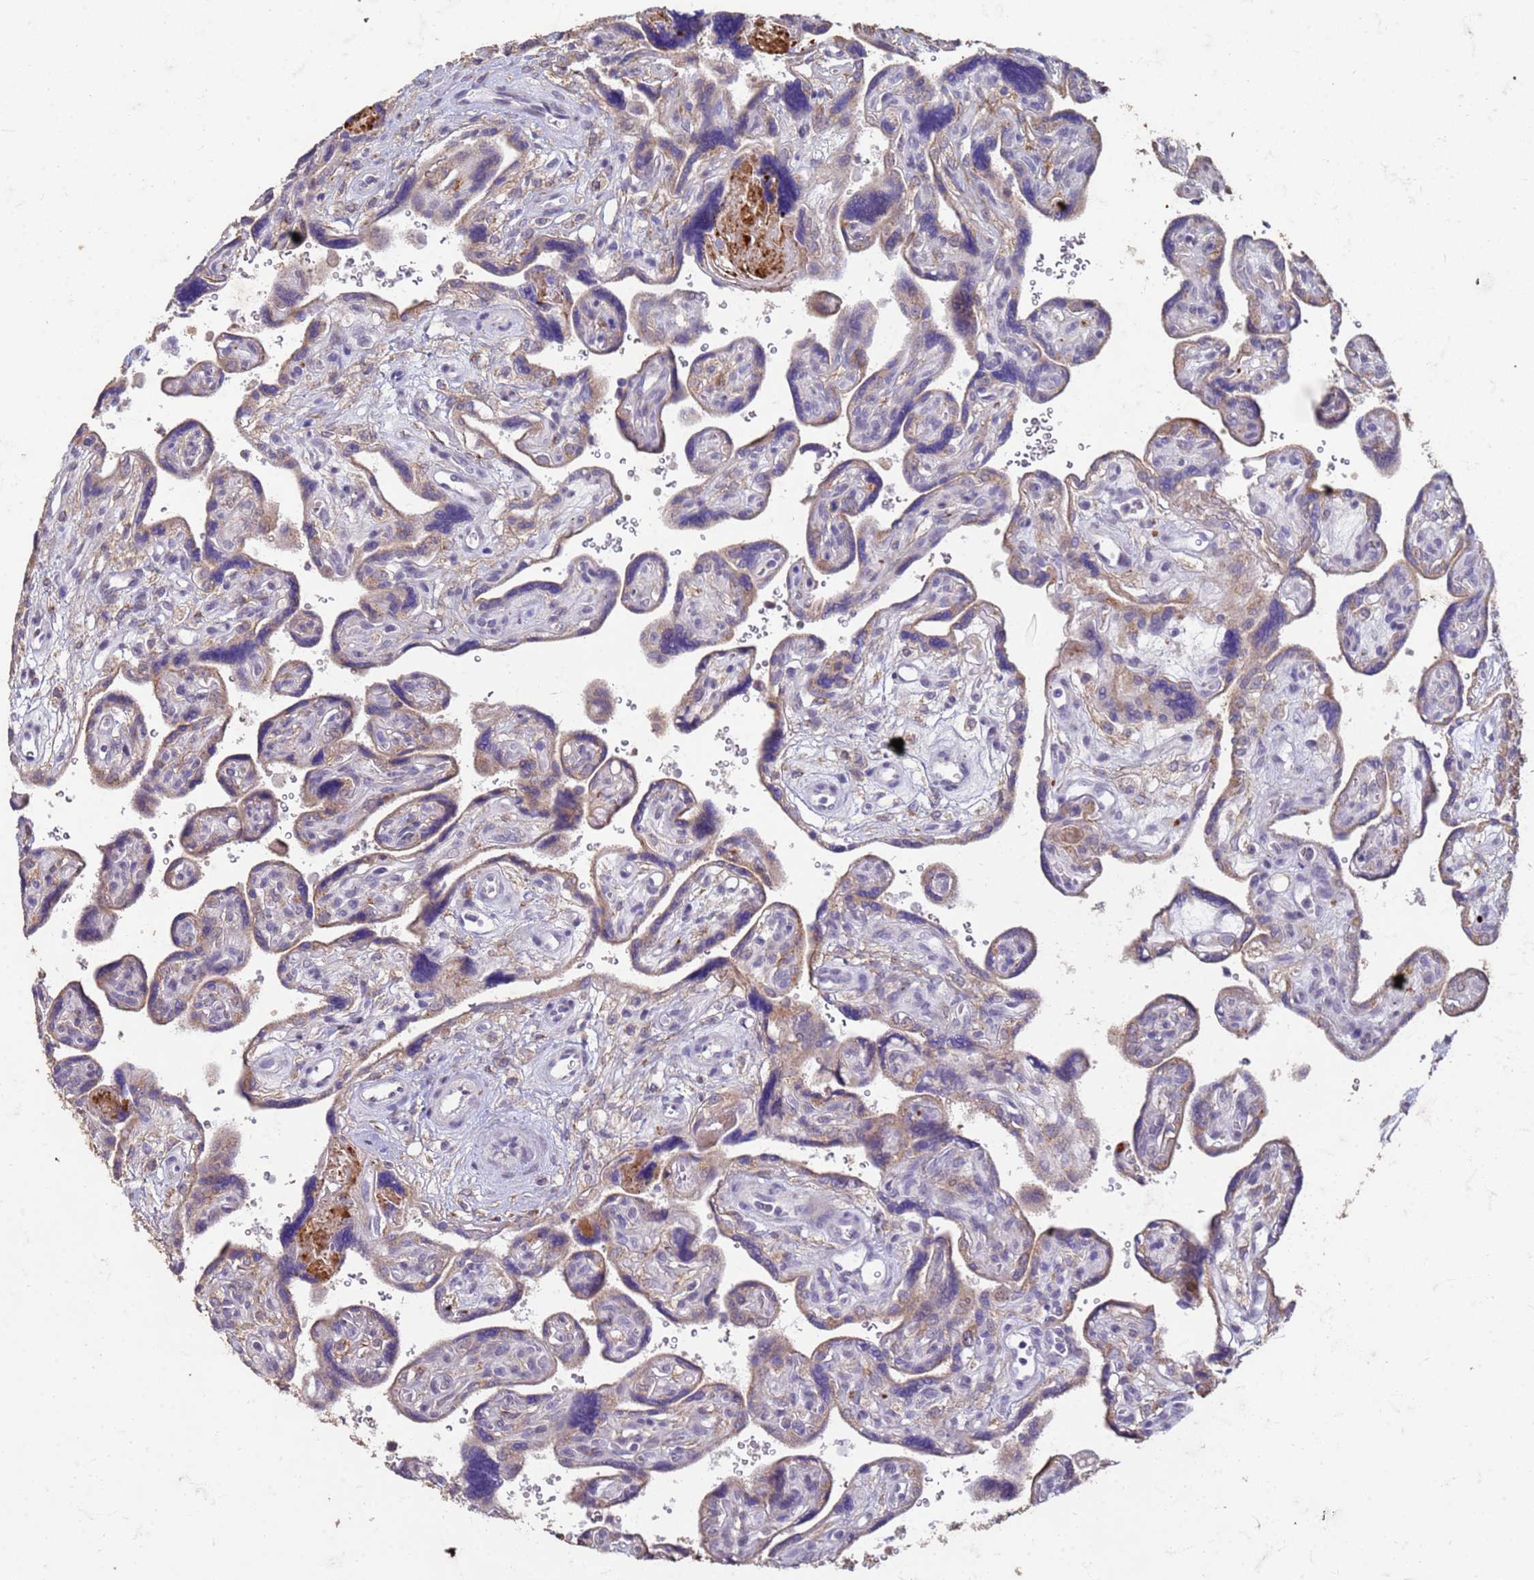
{"staining": {"intensity": "strong", "quantity": ">75%", "location": "cytoplasmic/membranous"}, "tissue": "placenta", "cell_type": "Decidual cells", "image_type": "normal", "snomed": [{"axis": "morphology", "description": "Normal tissue, NOS"}, {"axis": "topography", "description": "Placenta"}], "caption": "Decidual cells exhibit high levels of strong cytoplasmic/membranous staining in approximately >75% of cells in normal human placenta.", "gene": "SLC25A15", "patient": {"sex": "female", "age": 39}}